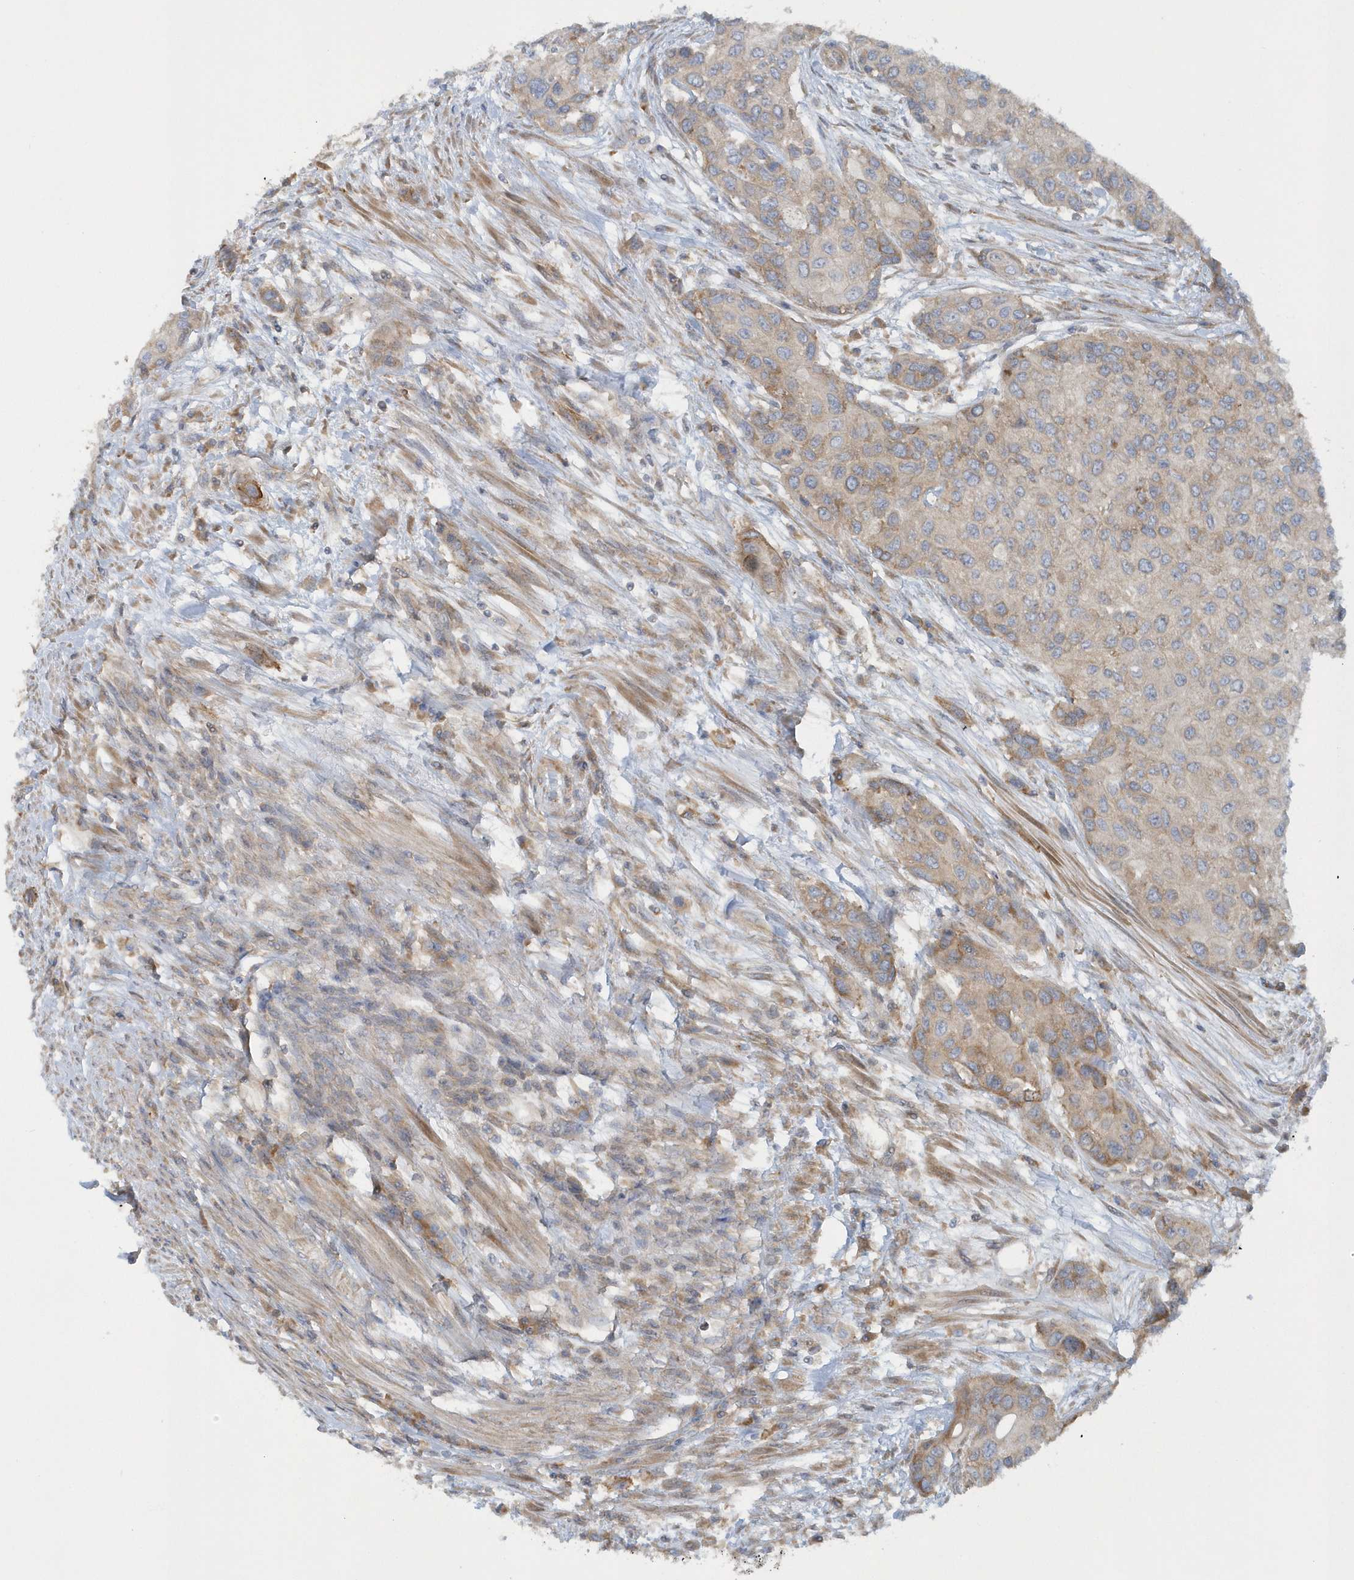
{"staining": {"intensity": "weak", "quantity": "25%-75%", "location": "cytoplasmic/membranous"}, "tissue": "urothelial cancer", "cell_type": "Tumor cells", "image_type": "cancer", "snomed": [{"axis": "morphology", "description": "Normal tissue, NOS"}, {"axis": "morphology", "description": "Urothelial carcinoma, High grade"}, {"axis": "topography", "description": "Vascular tissue"}, {"axis": "topography", "description": "Urinary bladder"}], "caption": "Immunohistochemical staining of human urothelial carcinoma (high-grade) demonstrates low levels of weak cytoplasmic/membranous staining in about 25%-75% of tumor cells.", "gene": "CNOT10", "patient": {"sex": "female", "age": 56}}